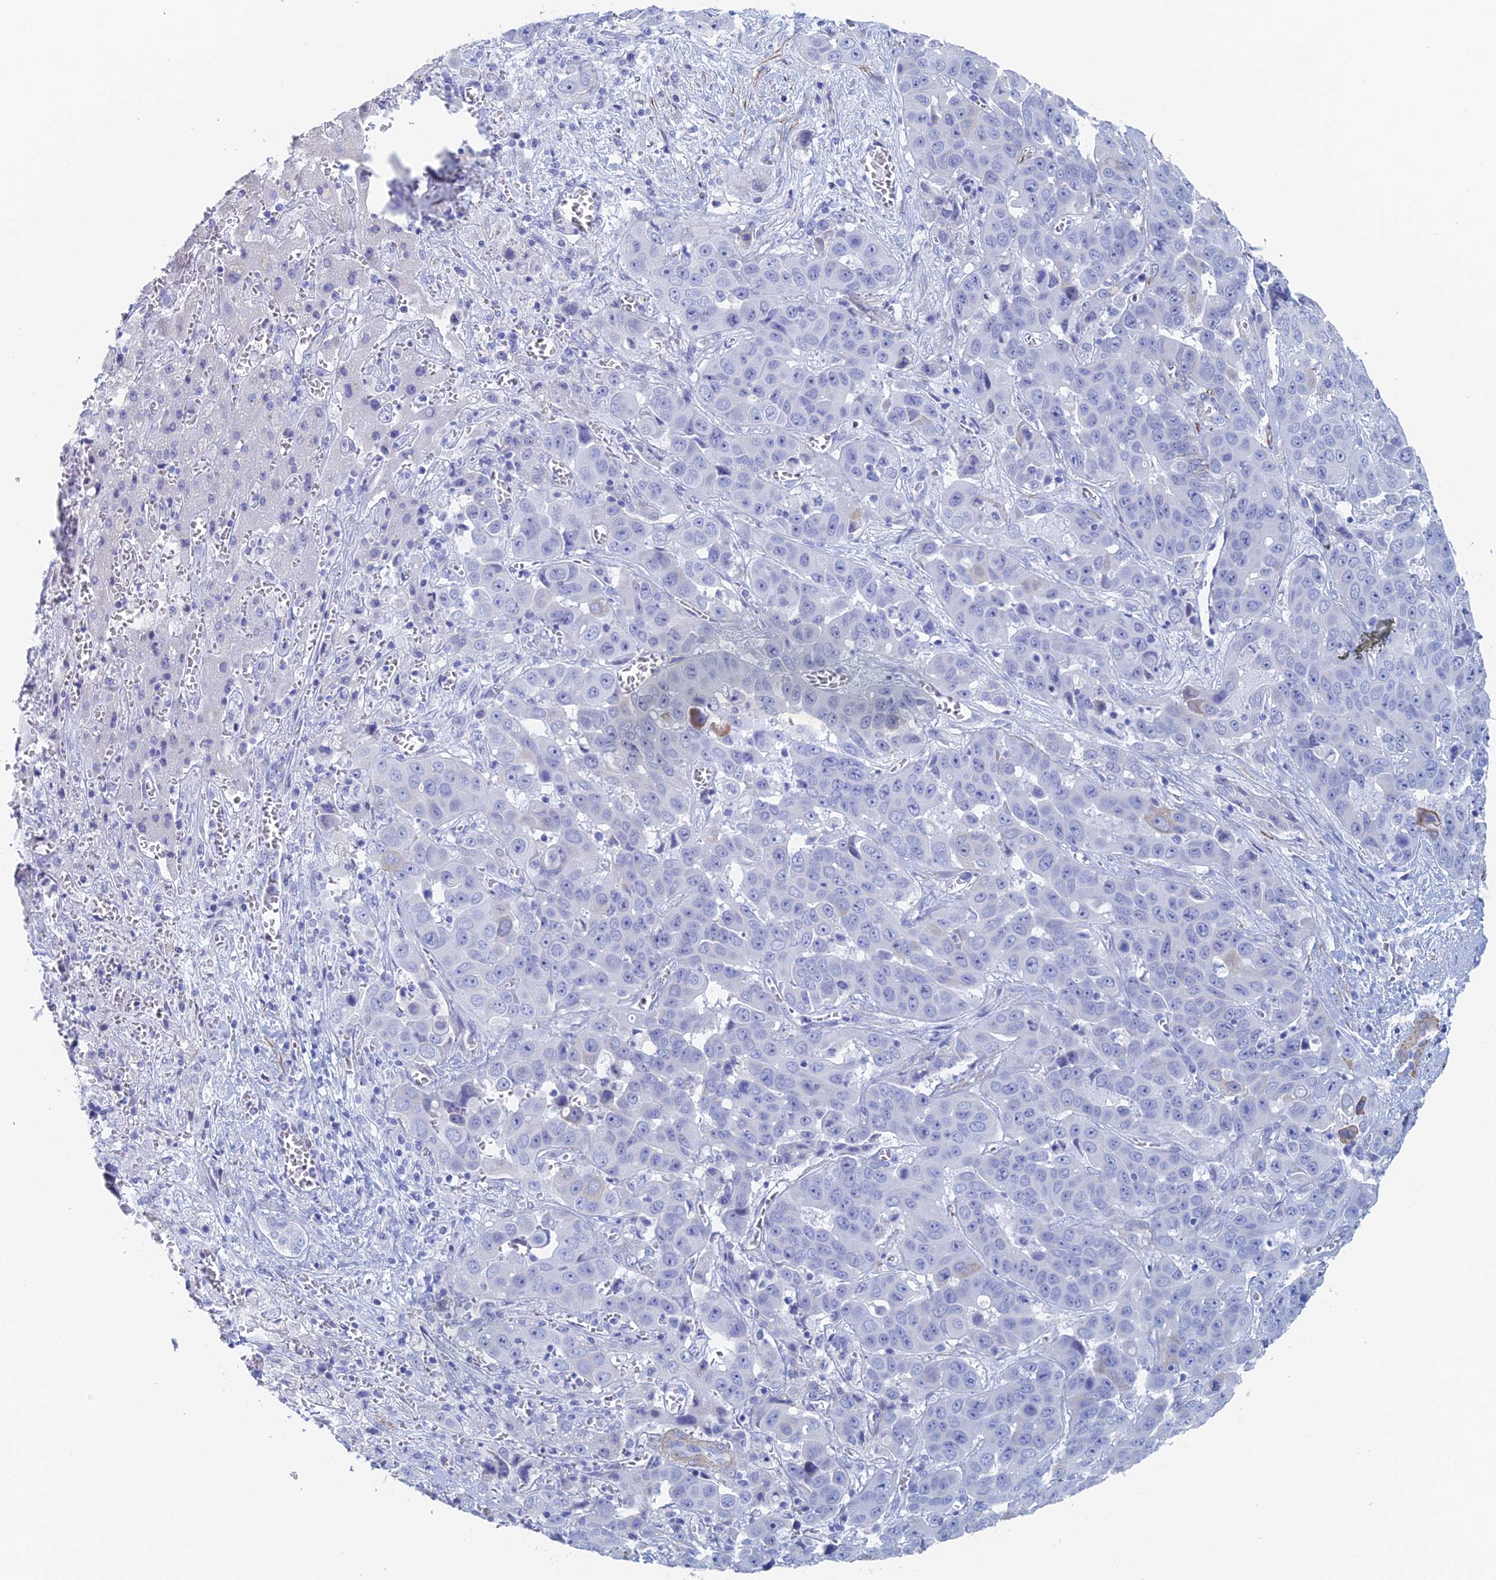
{"staining": {"intensity": "negative", "quantity": "none", "location": "none"}, "tissue": "liver cancer", "cell_type": "Tumor cells", "image_type": "cancer", "snomed": [{"axis": "morphology", "description": "Cholangiocarcinoma"}, {"axis": "topography", "description": "Liver"}], "caption": "DAB immunohistochemical staining of liver cancer (cholangiocarcinoma) demonstrates no significant positivity in tumor cells. (DAB immunohistochemistry (IHC) with hematoxylin counter stain).", "gene": "KCNK18", "patient": {"sex": "female", "age": 52}}